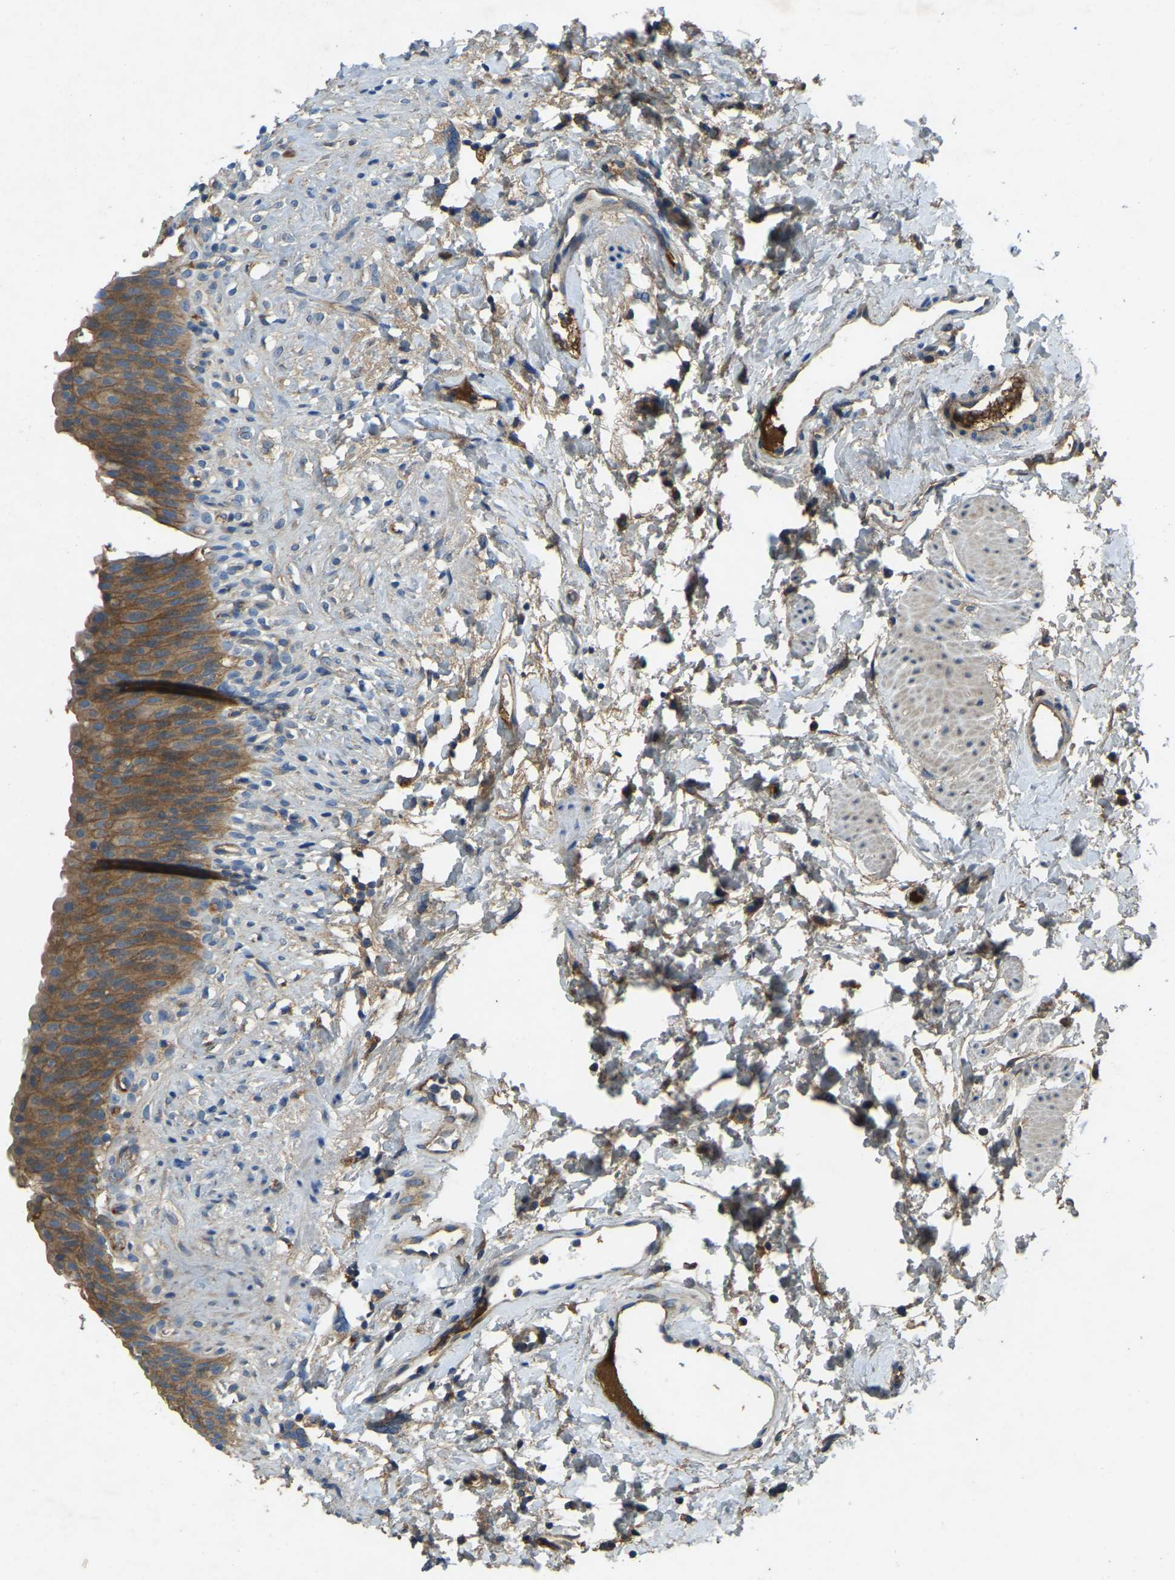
{"staining": {"intensity": "moderate", "quantity": ">75%", "location": "cytoplasmic/membranous"}, "tissue": "urinary bladder", "cell_type": "Urothelial cells", "image_type": "normal", "snomed": [{"axis": "morphology", "description": "Normal tissue, NOS"}, {"axis": "topography", "description": "Urinary bladder"}], "caption": "A brown stain highlights moderate cytoplasmic/membranous positivity of a protein in urothelial cells of normal human urinary bladder. (Brightfield microscopy of DAB IHC at high magnification).", "gene": "ATP8B1", "patient": {"sex": "female", "age": 79}}